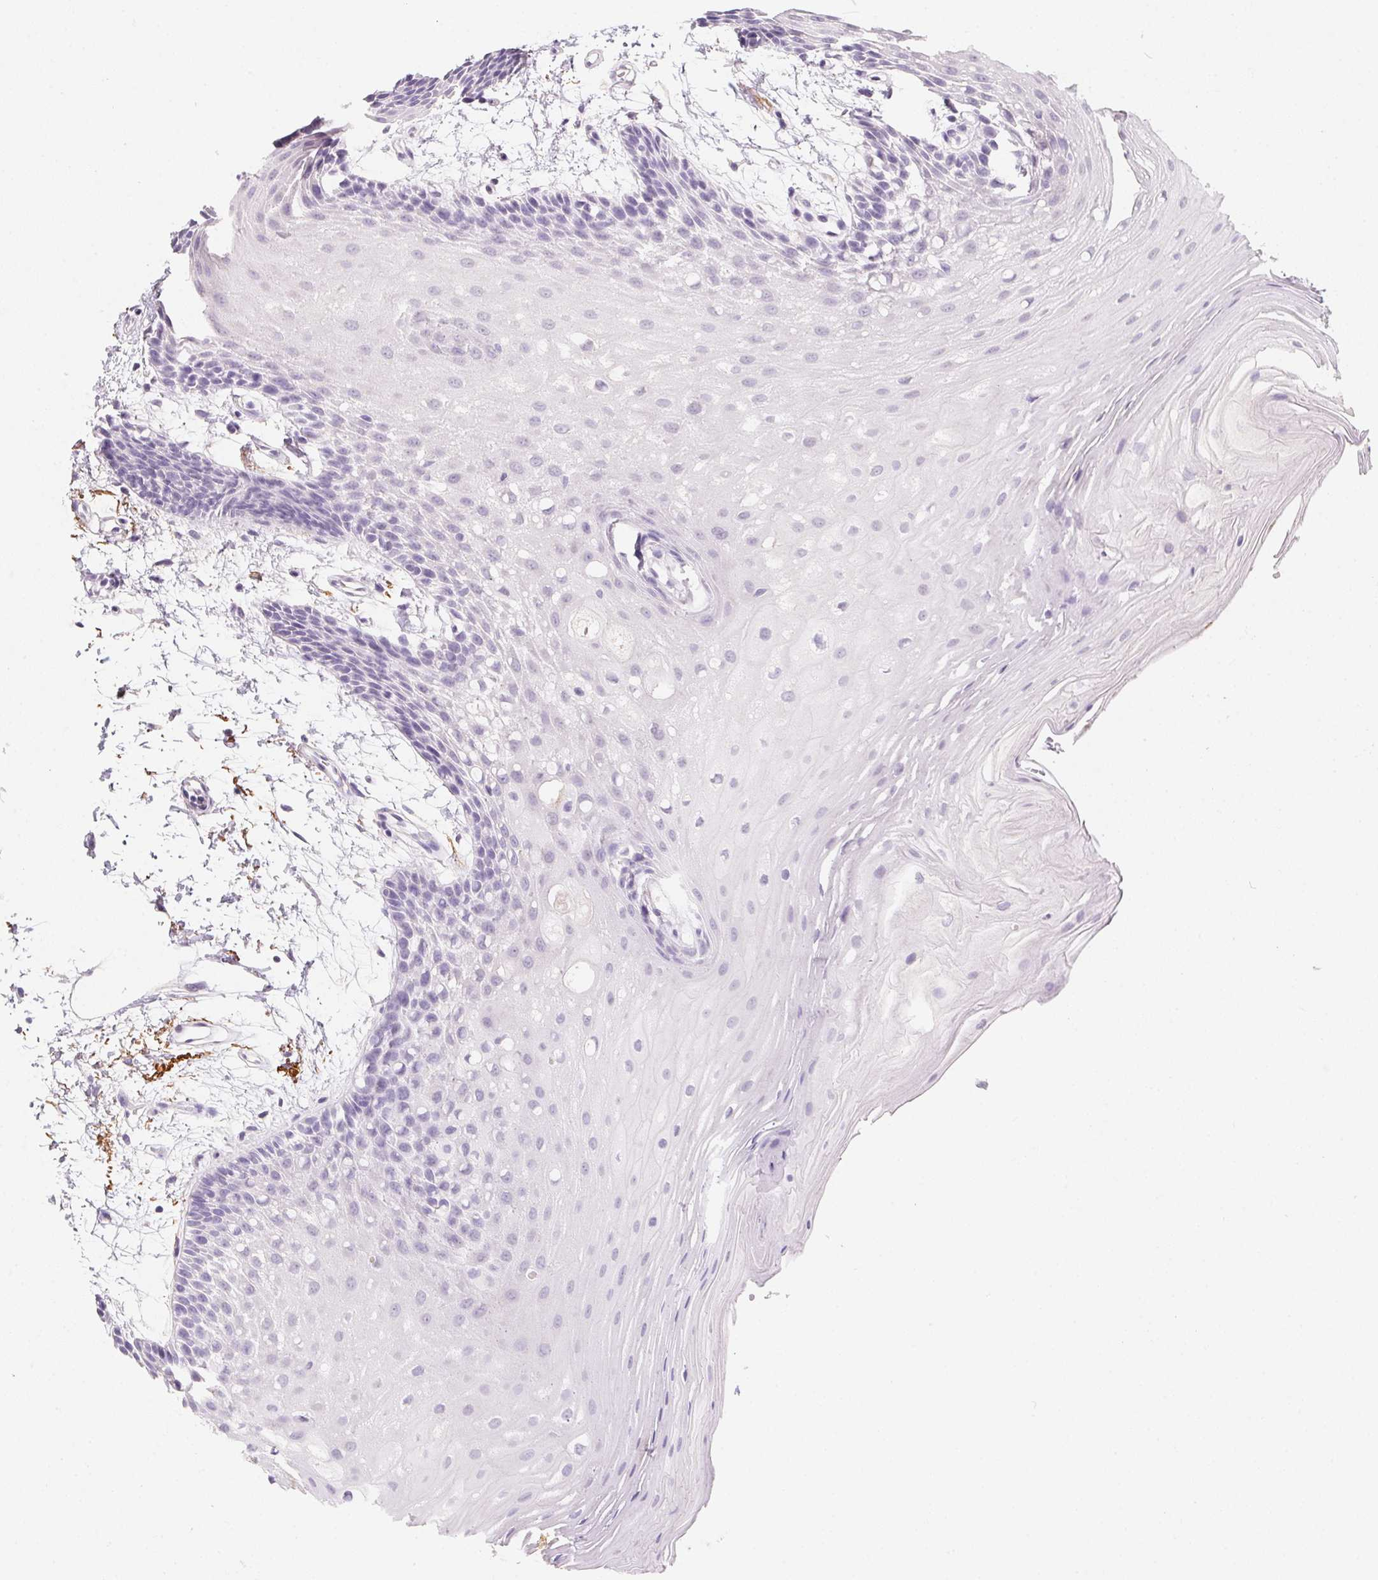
{"staining": {"intensity": "negative", "quantity": "none", "location": "none"}, "tissue": "oral mucosa", "cell_type": "Squamous epithelial cells", "image_type": "normal", "snomed": [{"axis": "morphology", "description": "Normal tissue, NOS"}, {"axis": "morphology", "description": "Squamous cell carcinoma, NOS"}, {"axis": "topography", "description": "Oral tissue"}, {"axis": "topography", "description": "Tounge, NOS"}, {"axis": "topography", "description": "Head-Neck"}], "caption": "Normal oral mucosa was stained to show a protein in brown. There is no significant expression in squamous epithelial cells. (Immunohistochemistry, brightfield microscopy, high magnification).", "gene": "MYL4", "patient": {"sex": "male", "age": 62}}